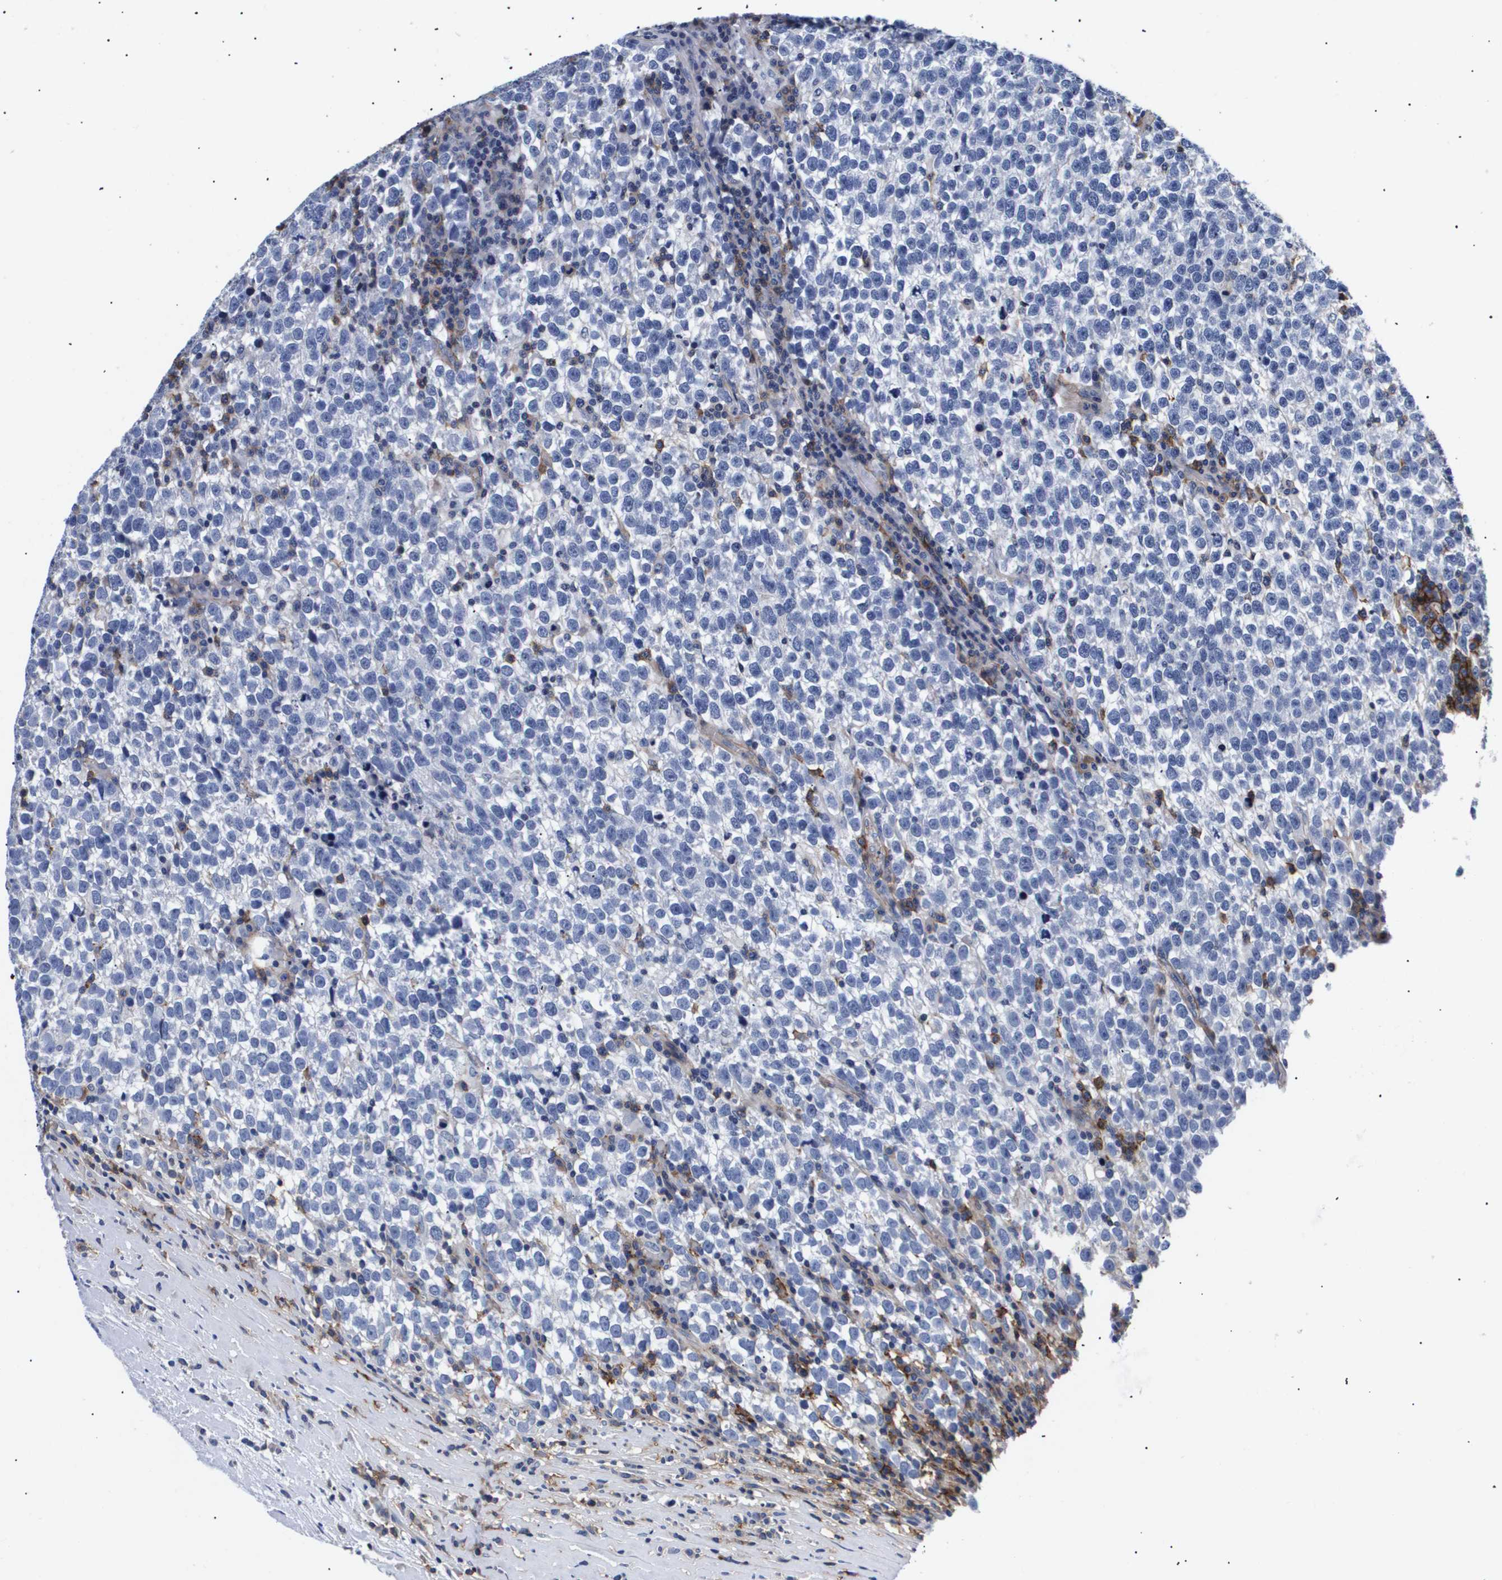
{"staining": {"intensity": "negative", "quantity": "none", "location": "none"}, "tissue": "testis cancer", "cell_type": "Tumor cells", "image_type": "cancer", "snomed": [{"axis": "morphology", "description": "Normal tissue, NOS"}, {"axis": "morphology", "description": "Seminoma, NOS"}, {"axis": "topography", "description": "Testis"}], "caption": "Tumor cells are negative for protein expression in human testis cancer (seminoma).", "gene": "SHD", "patient": {"sex": "male", "age": 43}}